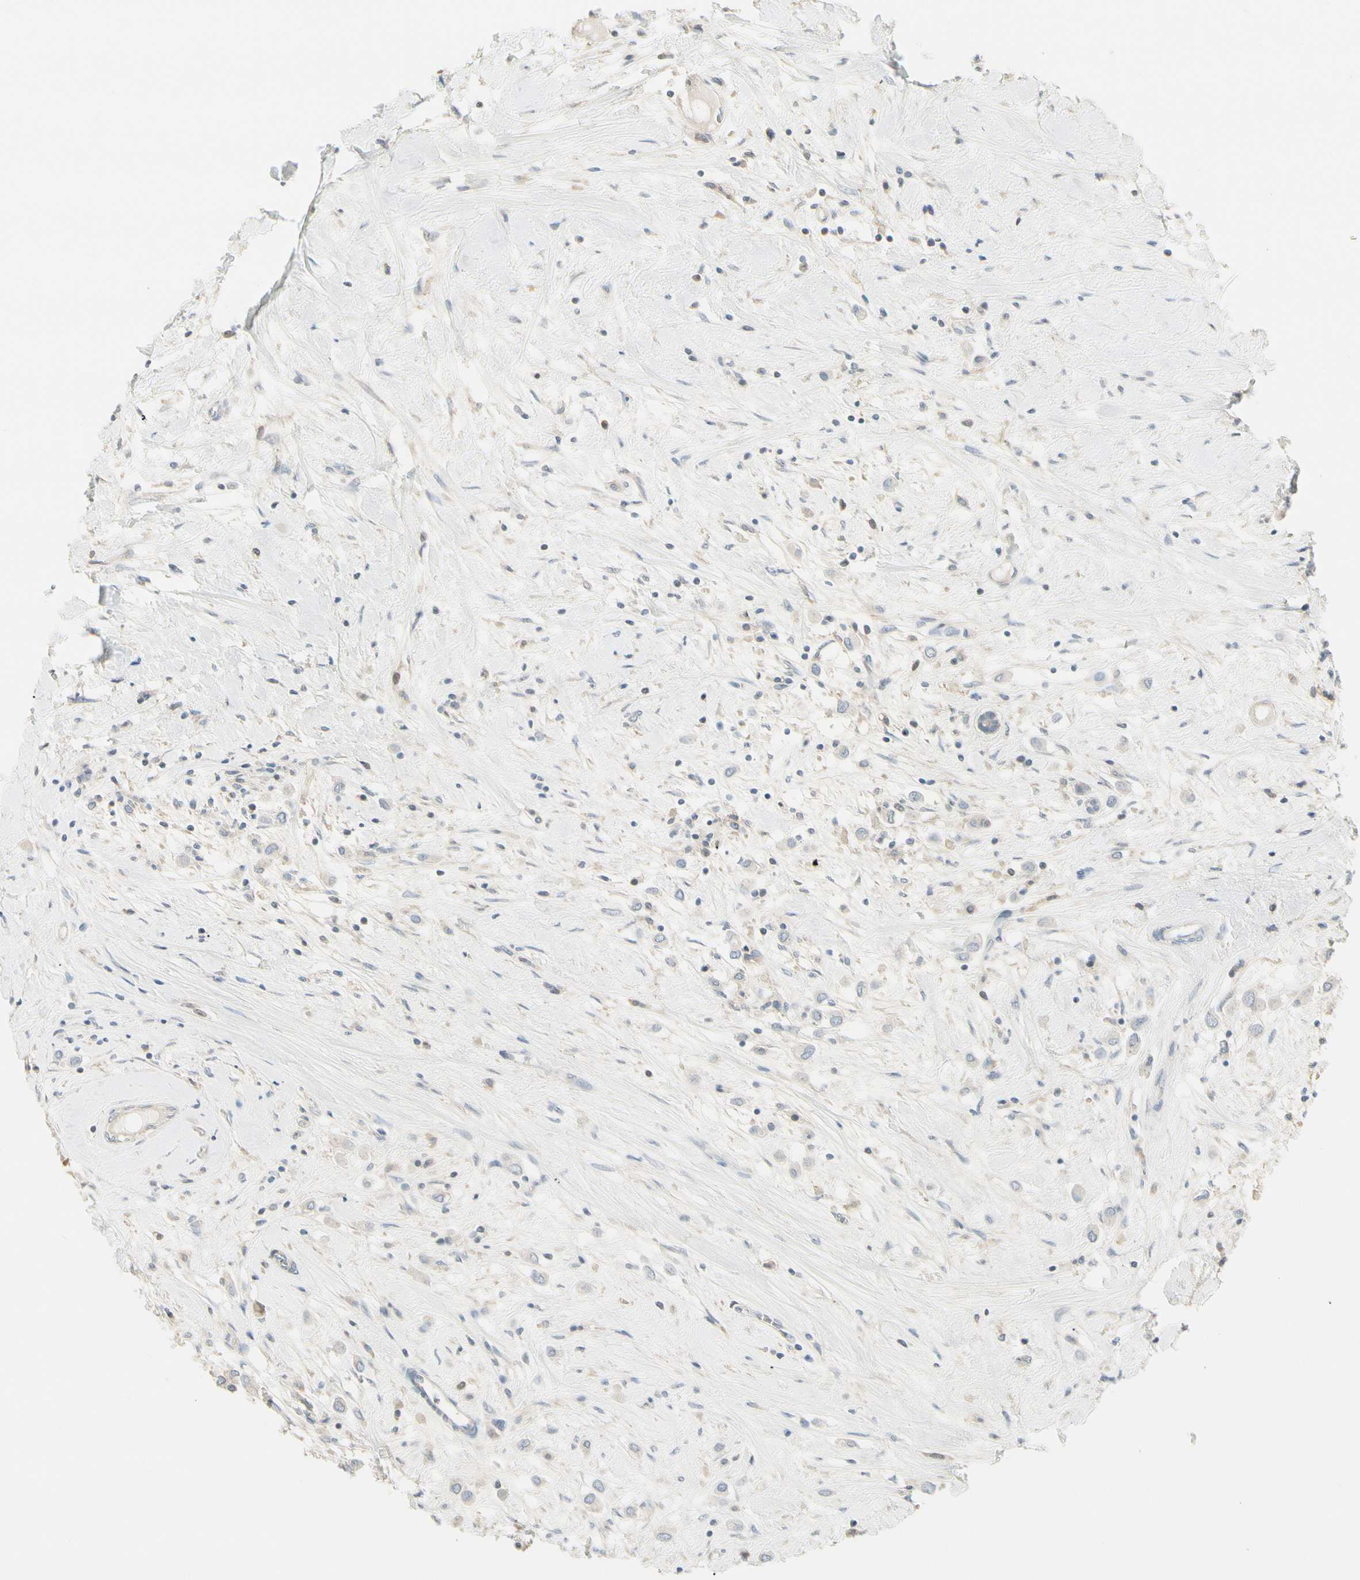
{"staining": {"intensity": "negative", "quantity": "none", "location": "none"}, "tissue": "breast cancer", "cell_type": "Tumor cells", "image_type": "cancer", "snomed": [{"axis": "morphology", "description": "Duct carcinoma"}, {"axis": "topography", "description": "Breast"}], "caption": "This is a micrograph of IHC staining of breast infiltrating ductal carcinoma, which shows no staining in tumor cells.", "gene": "CYP2E1", "patient": {"sex": "female", "age": 61}}